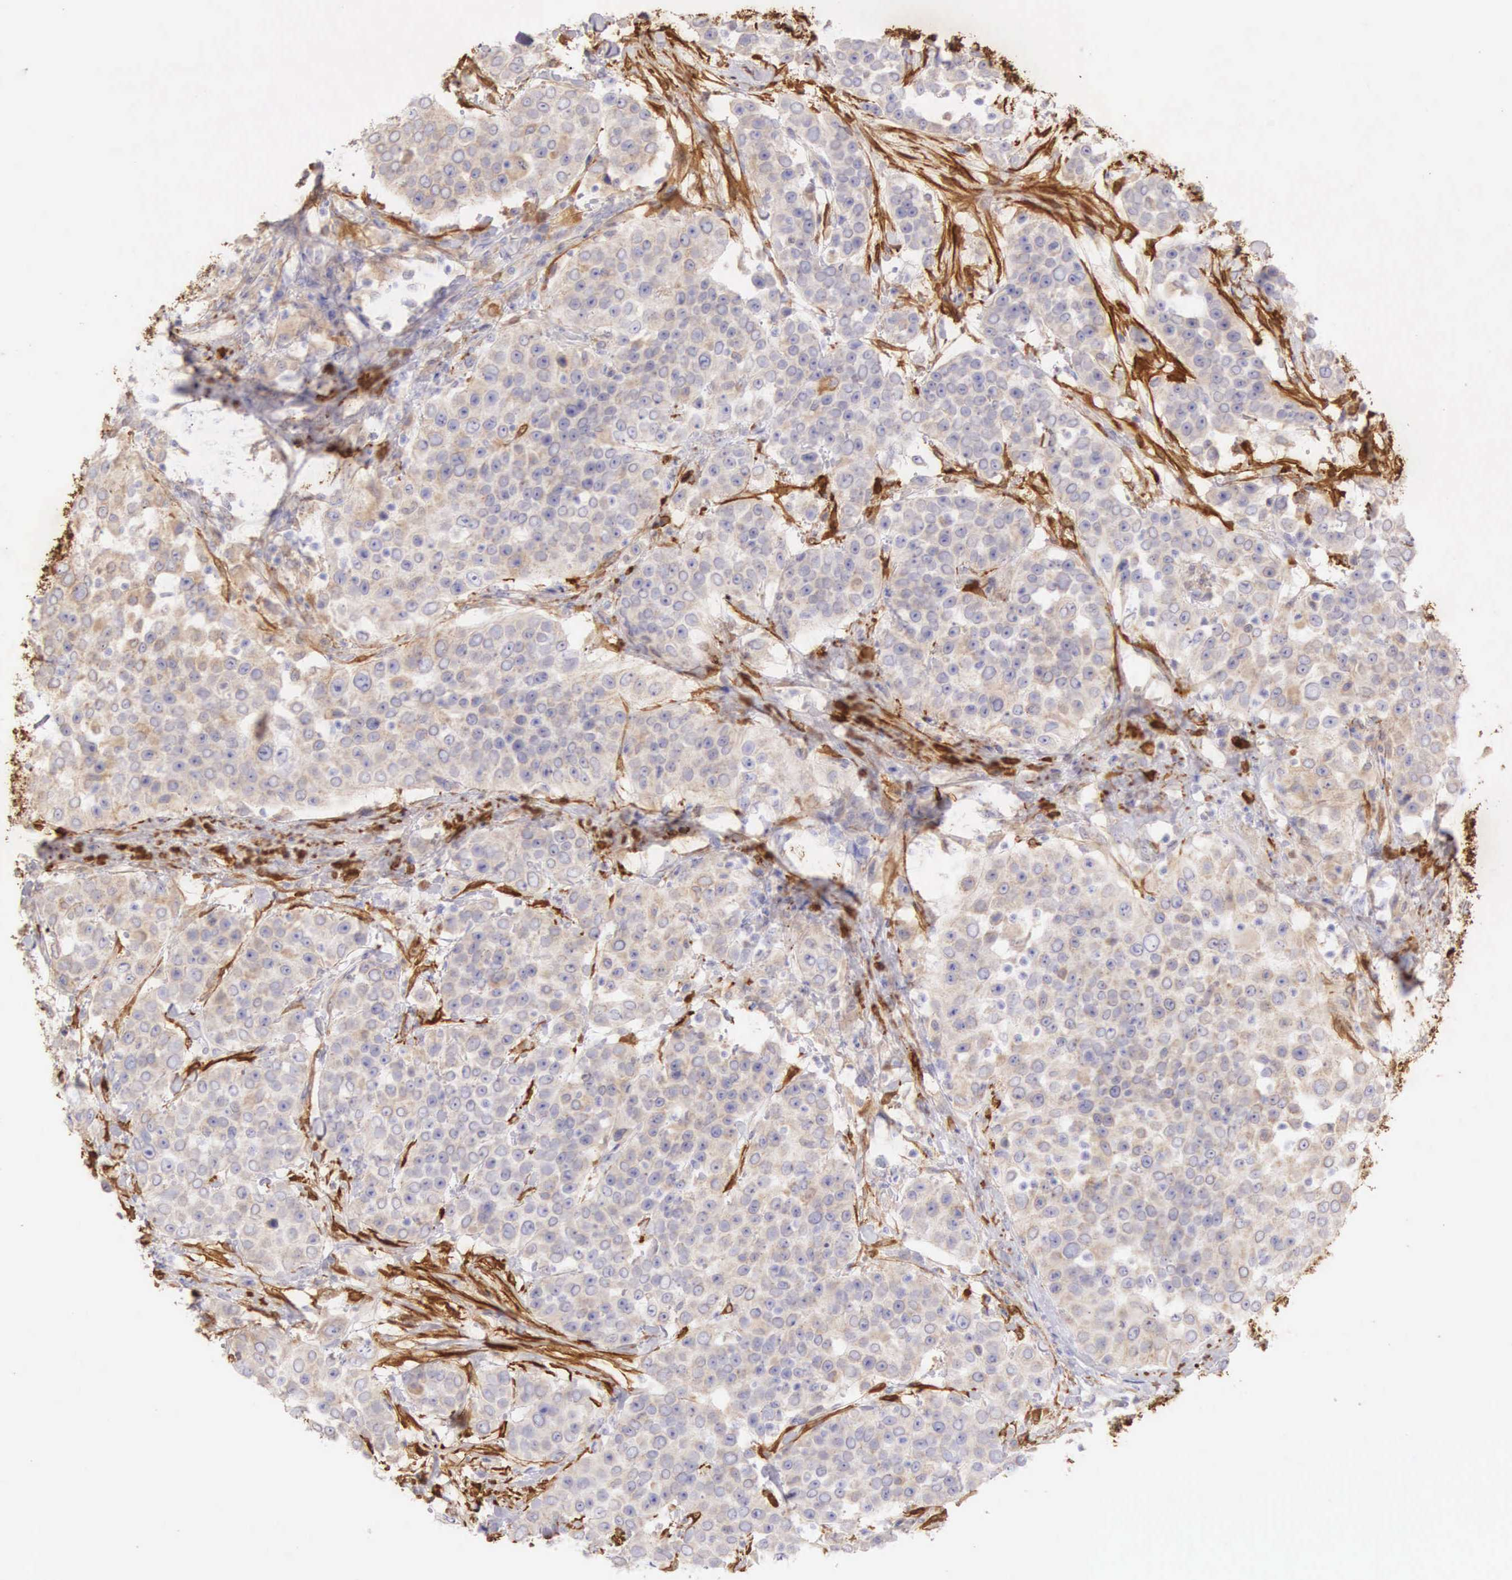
{"staining": {"intensity": "negative", "quantity": "none", "location": "none"}, "tissue": "urothelial cancer", "cell_type": "Tumor cells", "image_type": "cancer", "snomed": [{"axis": "morphology", "description": "Urothelial carcinoma, High grade"}, {"axis": "topography", "description": "Urinary bladder"}], "caption": "A high-resolution histopathology image shows IHC staining of high-grade urothelial carcinoma, which shows no significant expression in tumor cells. (Stains: DAB (3,3'-diaminobenzidine) immunohistochemistry with hematoxylin counter stain, Microscopy: brightfield microscopy at high magnification).", "gene": "CNN1", "patient": {"sex": "female", "age": 80}}